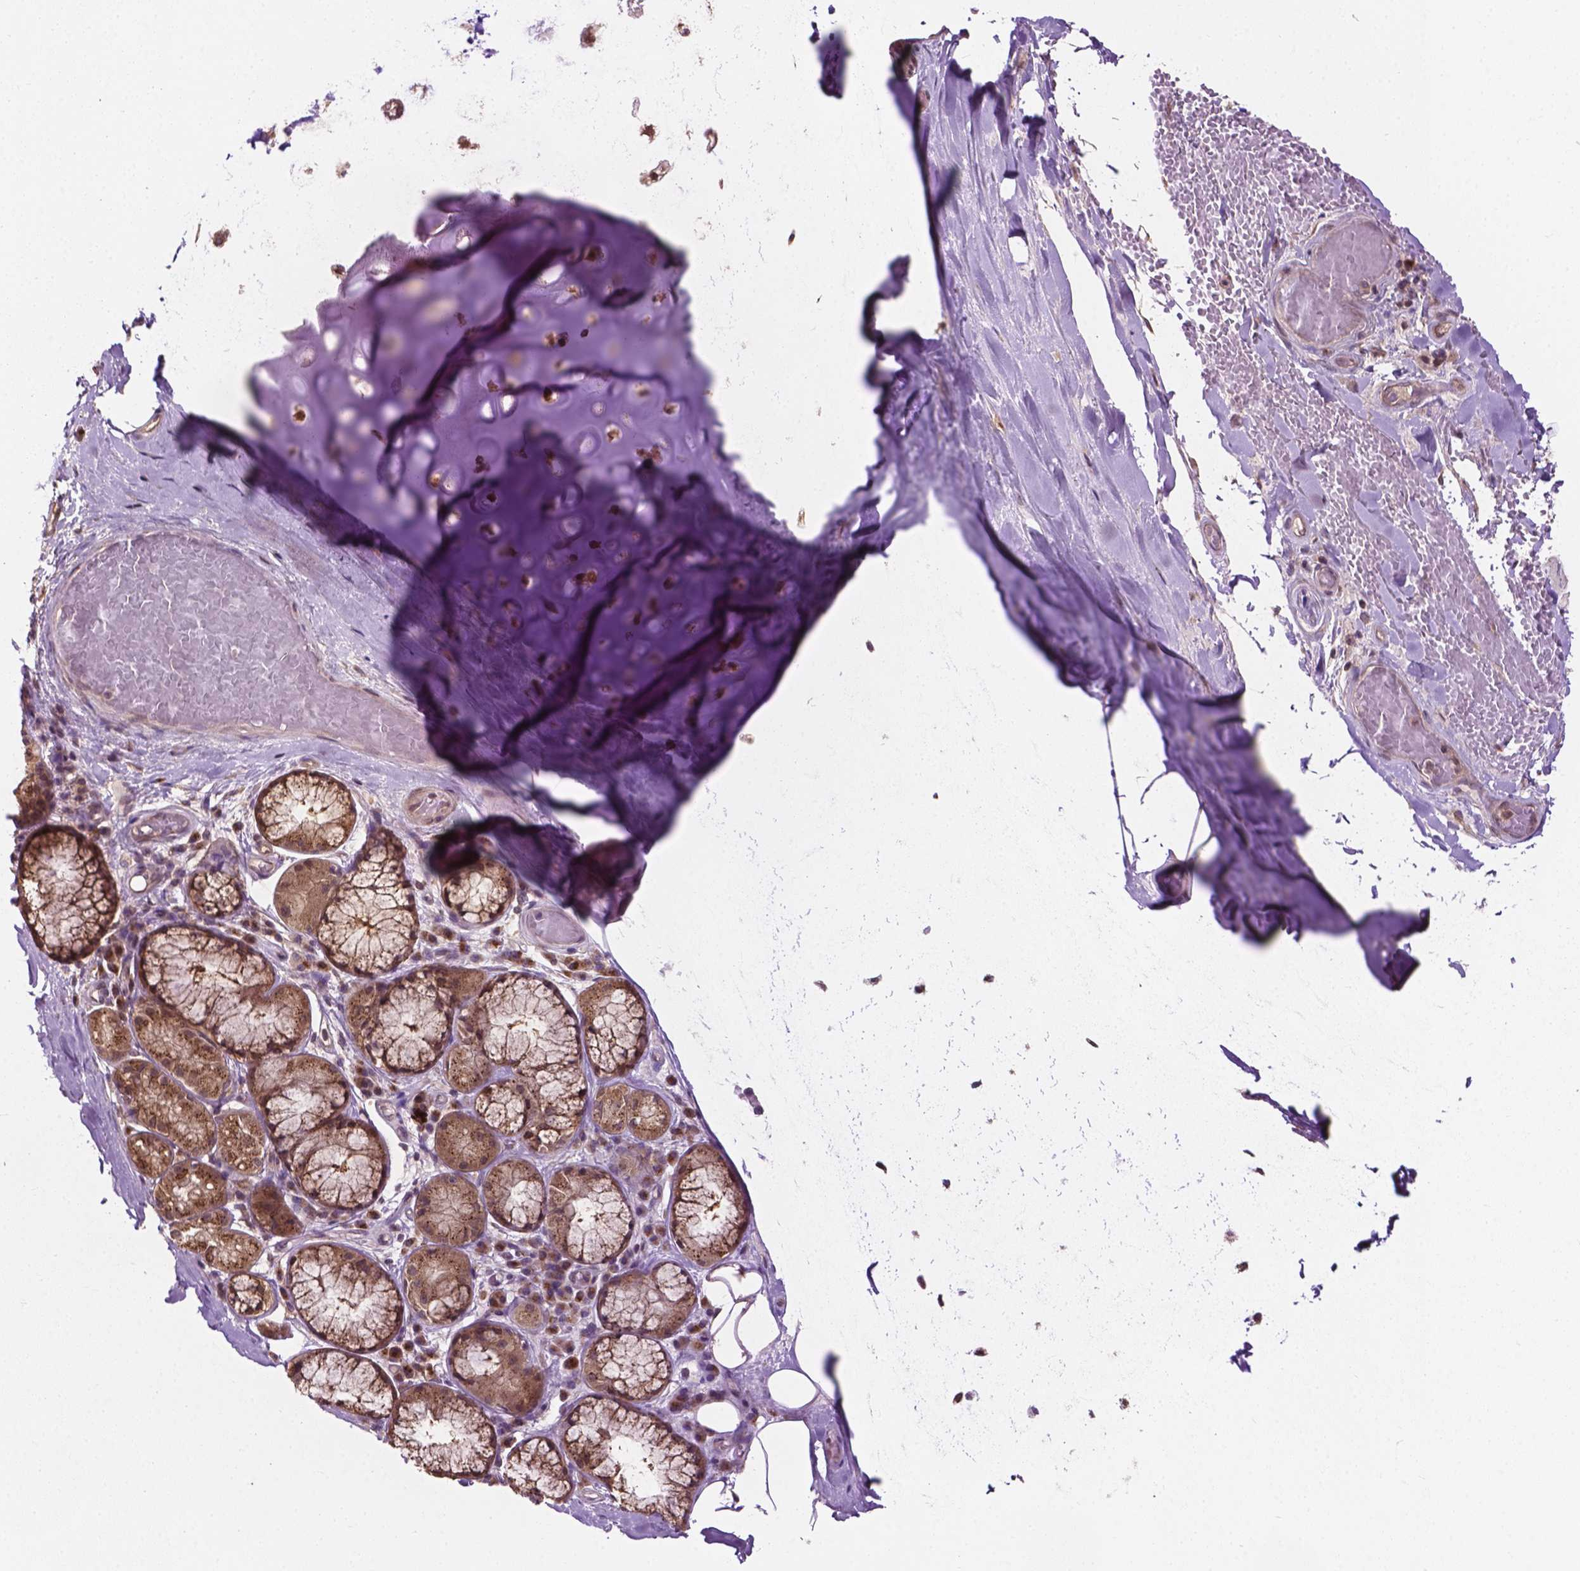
{"staining": {"intensity": "negative", "quantity": "none", "location": "none"}, "tissue": "adipose tissue", "cell_type": "Adipocytes", "image_type": "normal", "snomed": [{"axis": "morphology", "description": "Normal tissue, NOS"}, {"axis": "topography", "description": "Cartilage tissue"}, {"axis": "topography", "description": "Bronchus"}], "caption": "Human adipose tissue stained for a protein using immunohistochemistry reveals no expression in adipocytes.", "gene": "PPP1CB", "patient": {"sex": "male", "age": 64}}